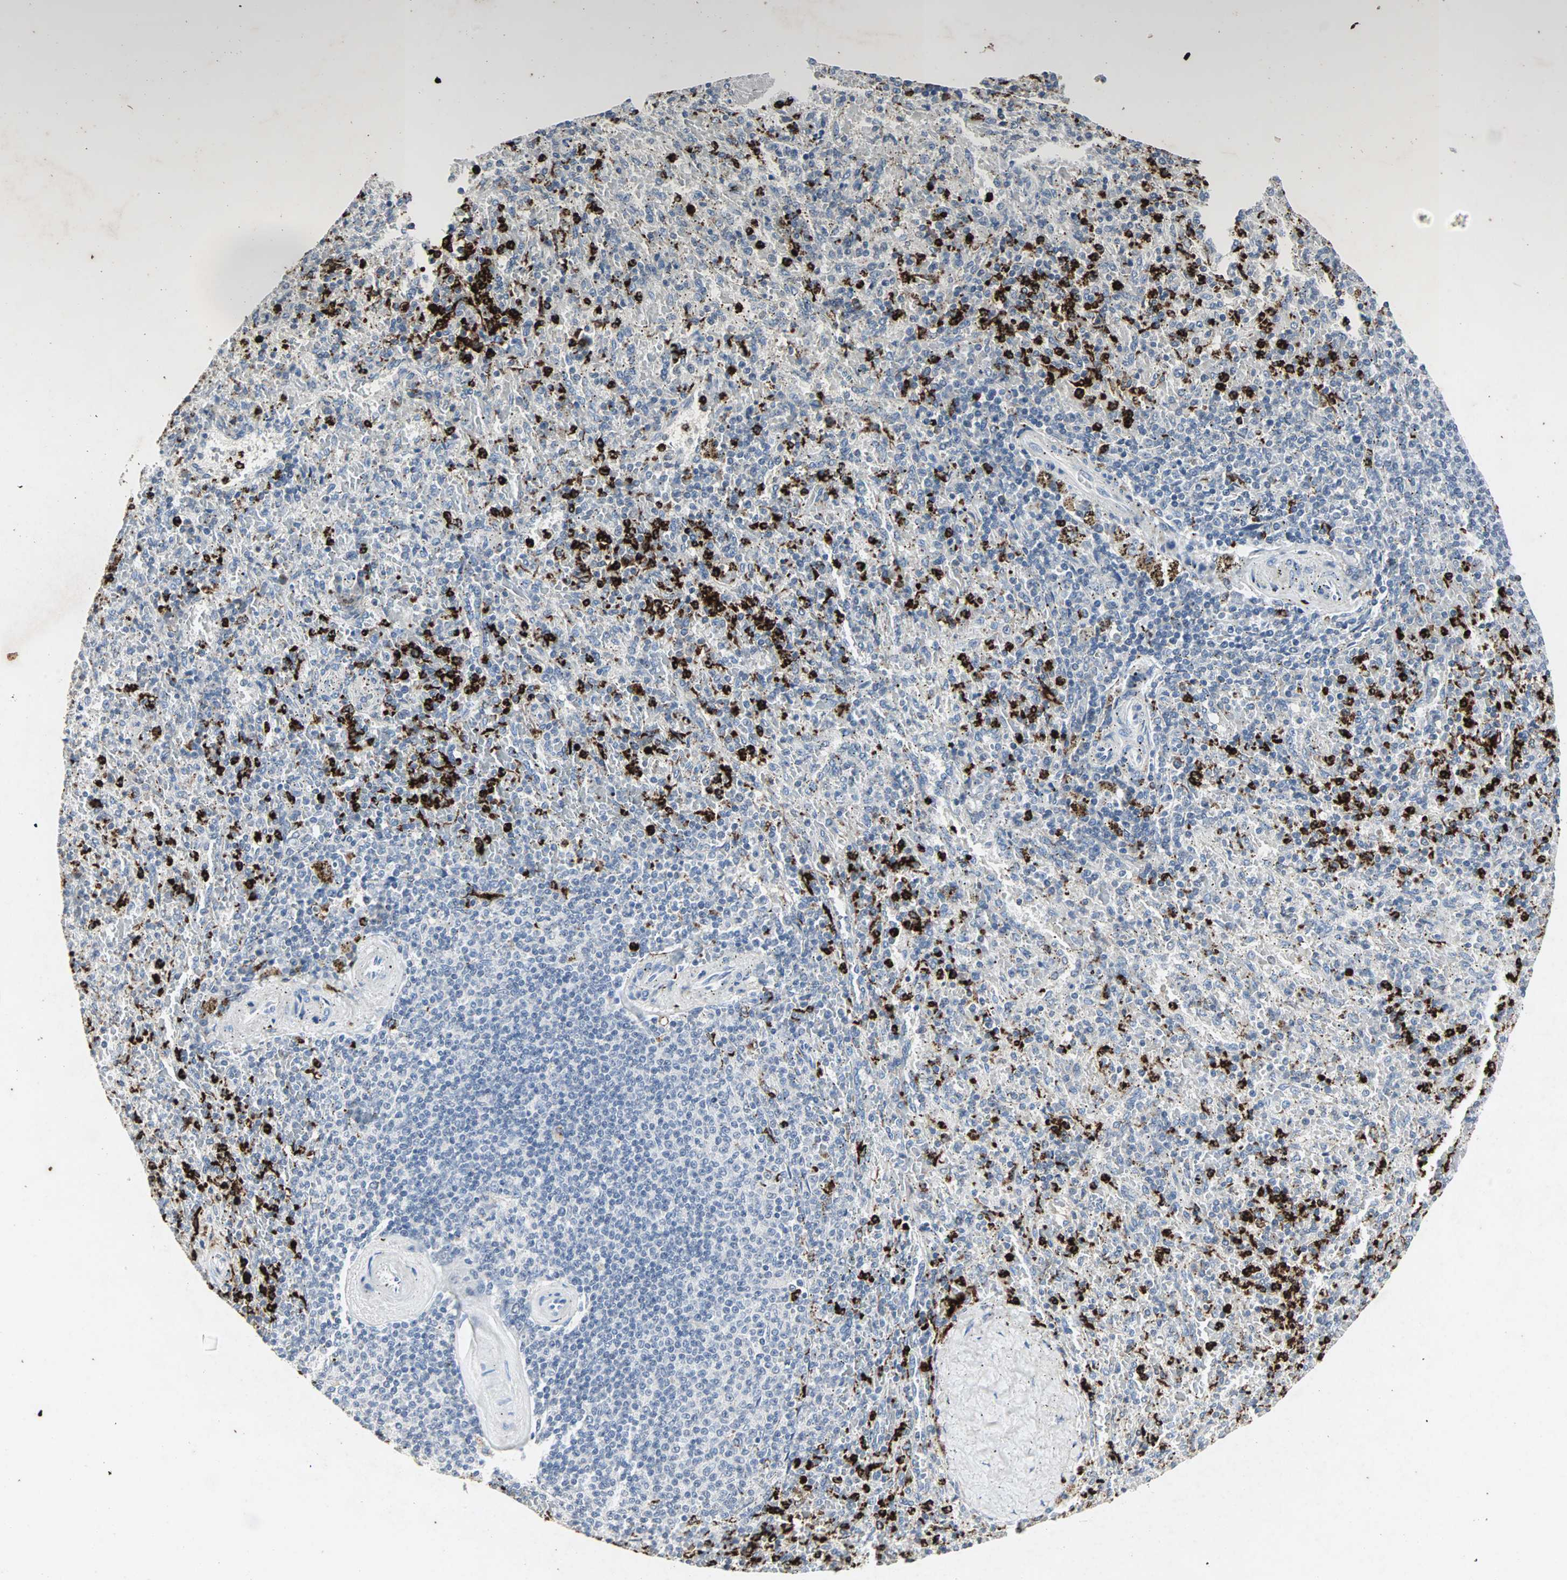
{"staining": {"intensity": "strong", "quantity": "25%-75%", "location": "cytoplasmic/membranous"}, "tissue": "spleen", "cell_type": "Cells in red pulp", "image_type": "normal", "snomed": [{"axis": "morphology", "description": "Normal tissue, NOS"}, {"axis": "topography", "description": "Spleen"}], "caption": "An immunohistochemistry photomicrograph of normal tissue is shown. Protein staining in brown shows strong cytoplasmic/membranous positivity in spleen within cells in red pulp.", "gene": "CEACAM6", "patient": {"sex": "female", "age": 43}}